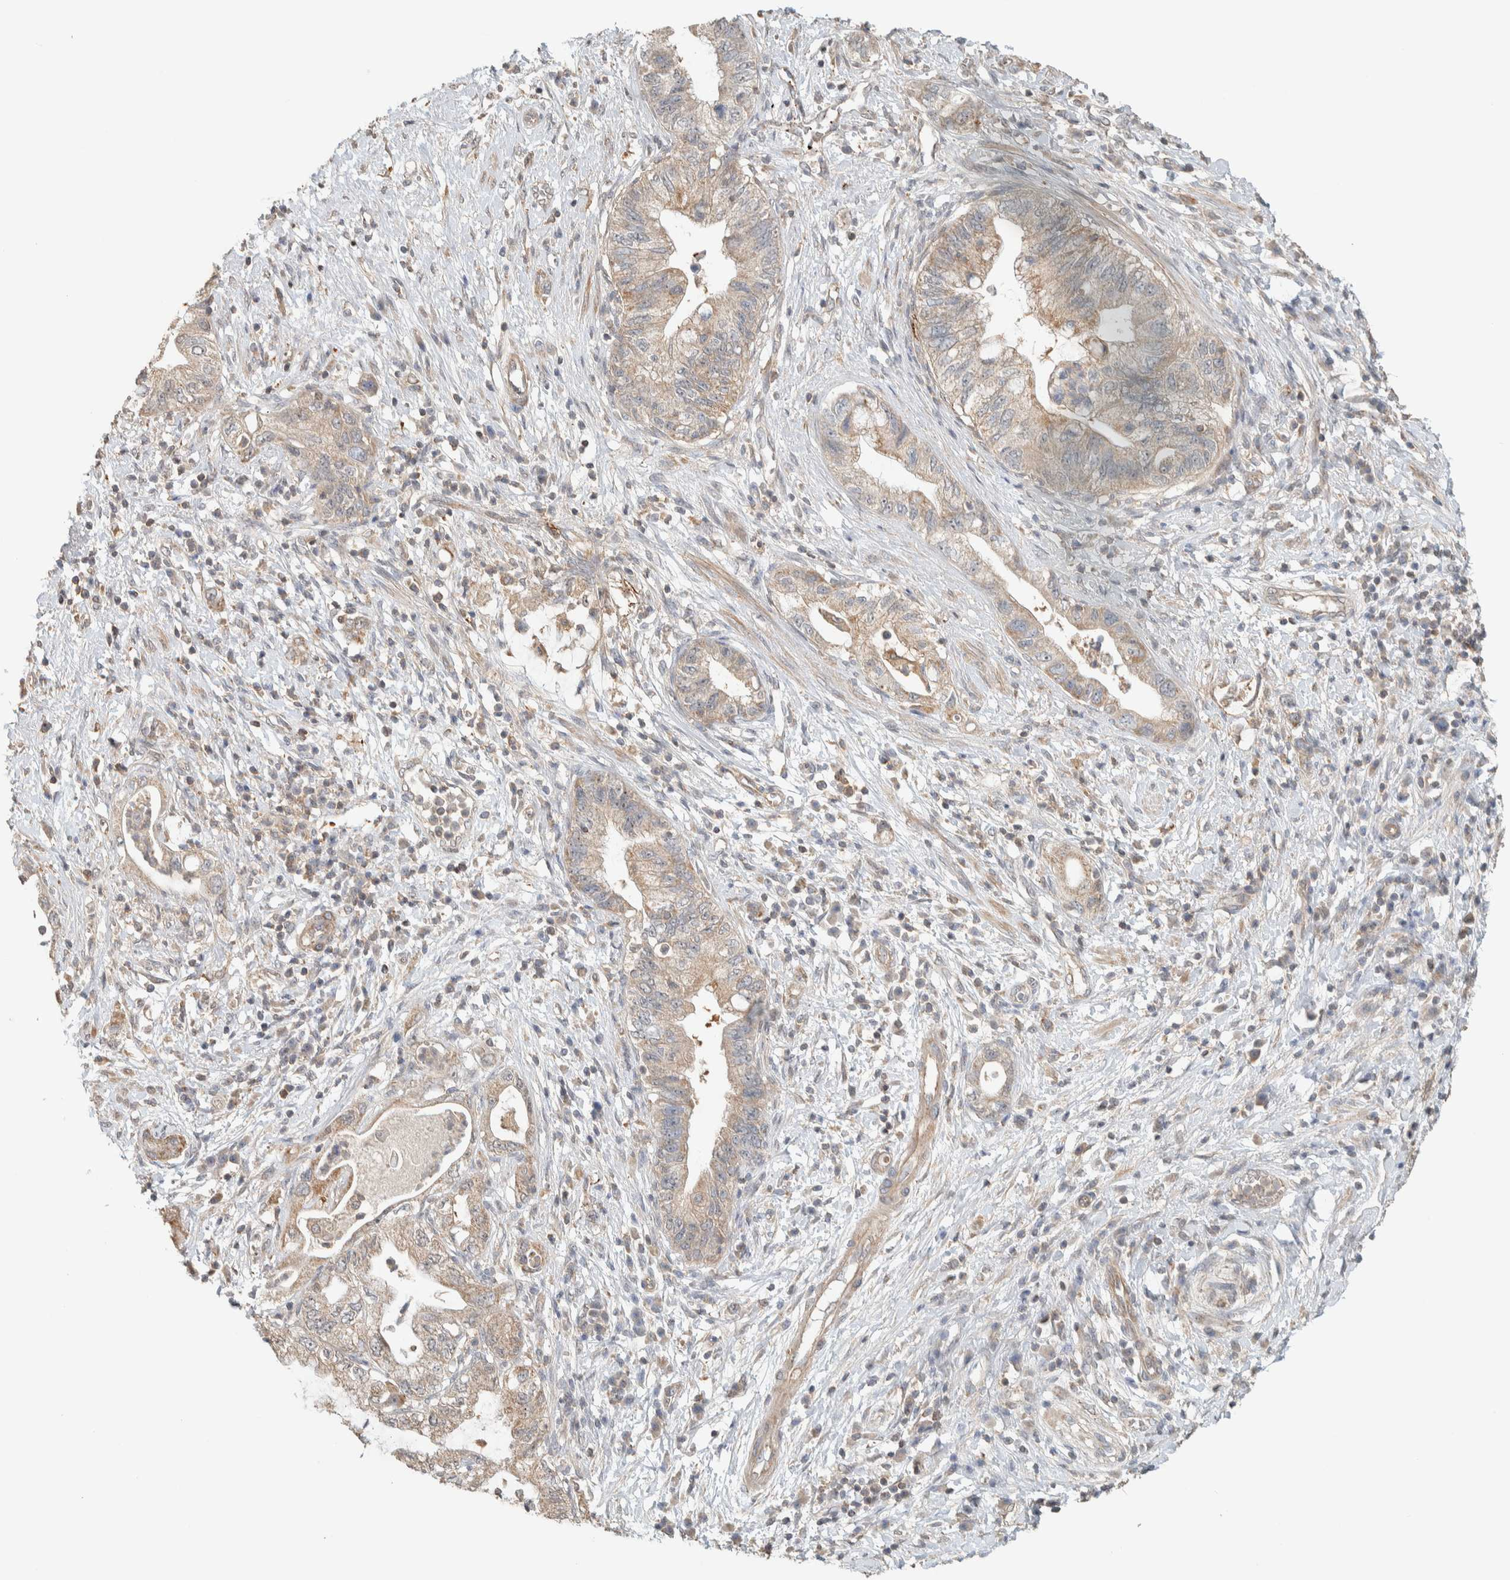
{"staining": {"intensity": "weak", "quantity": ">75%", "location": "cytoplasmic/membranous"}, "tissue": "pancreatic cancer", "cell_type": "Tumor cells", "image_type": "cancer", "snomed": [{"axis": "morphology", "description": "Adenocarcinoma, NOS"}, {"axis": "topography", "description": "Pancreas"}], "caption": "High-power microscopy captured an IHC micrograph of pancreatic adenocarcinoma, revealing weak cytoplasmic/membranous expression in approximately >75% of tumor cells.", "gene": "PDE7B", "patient": {"sex": "female", "age": 73}}